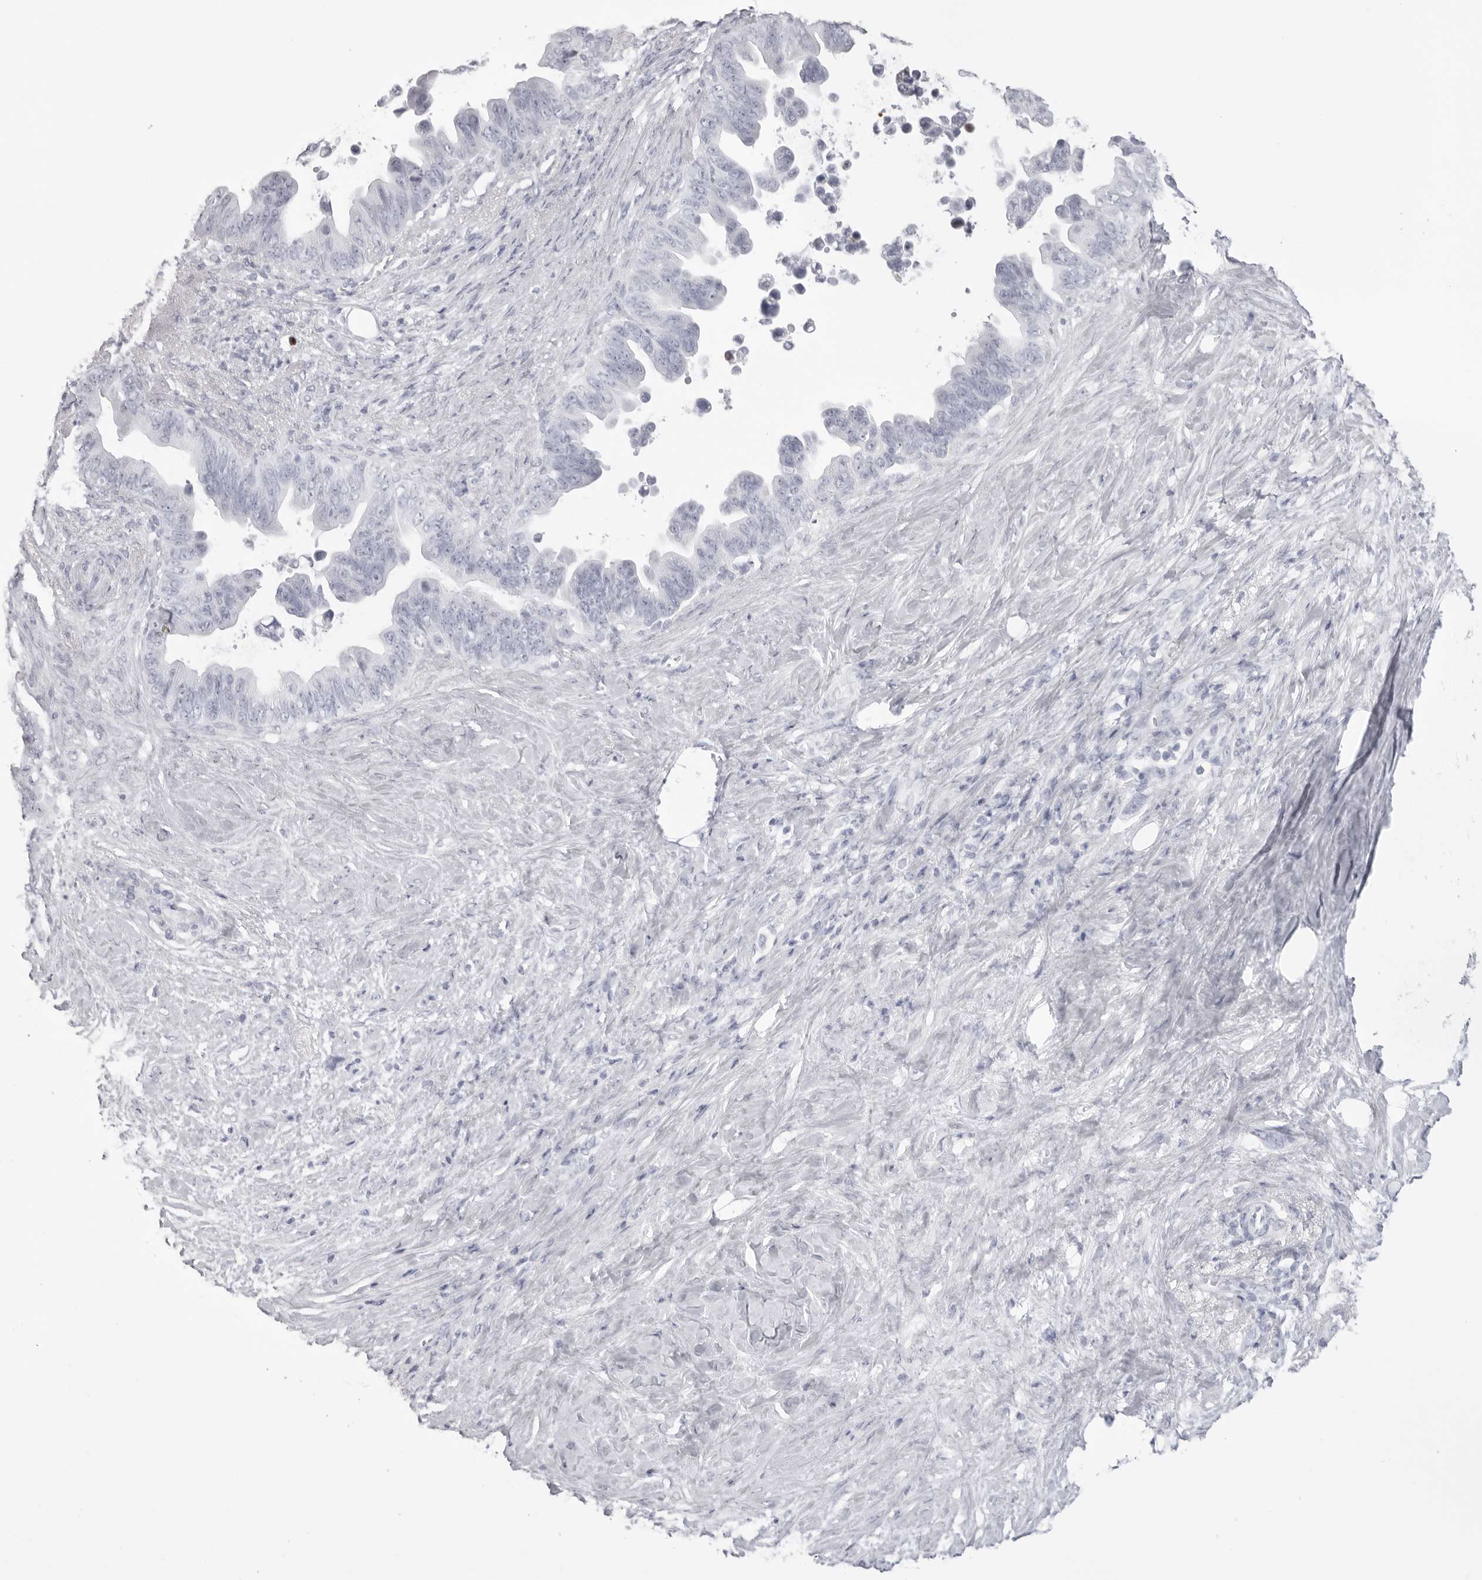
{"staining": {"intensity": "negative", "quantity": "none", "location": "none"}, "tissue": "pancreatic cancer", "cell_type": "Tumor cells", "image_type": "cancer", "snomed": [{"axis": "morphology", "description": "Adenocarcinoma, NOS"}, {"axis": "topography", "description": "Pancreas"}], "caption": "Tumor cells are negative for protein expression in human pancreatic adenocarcinoma.", "gene": "TMOD4", "patient": {"sex": "female", "age": 72}}